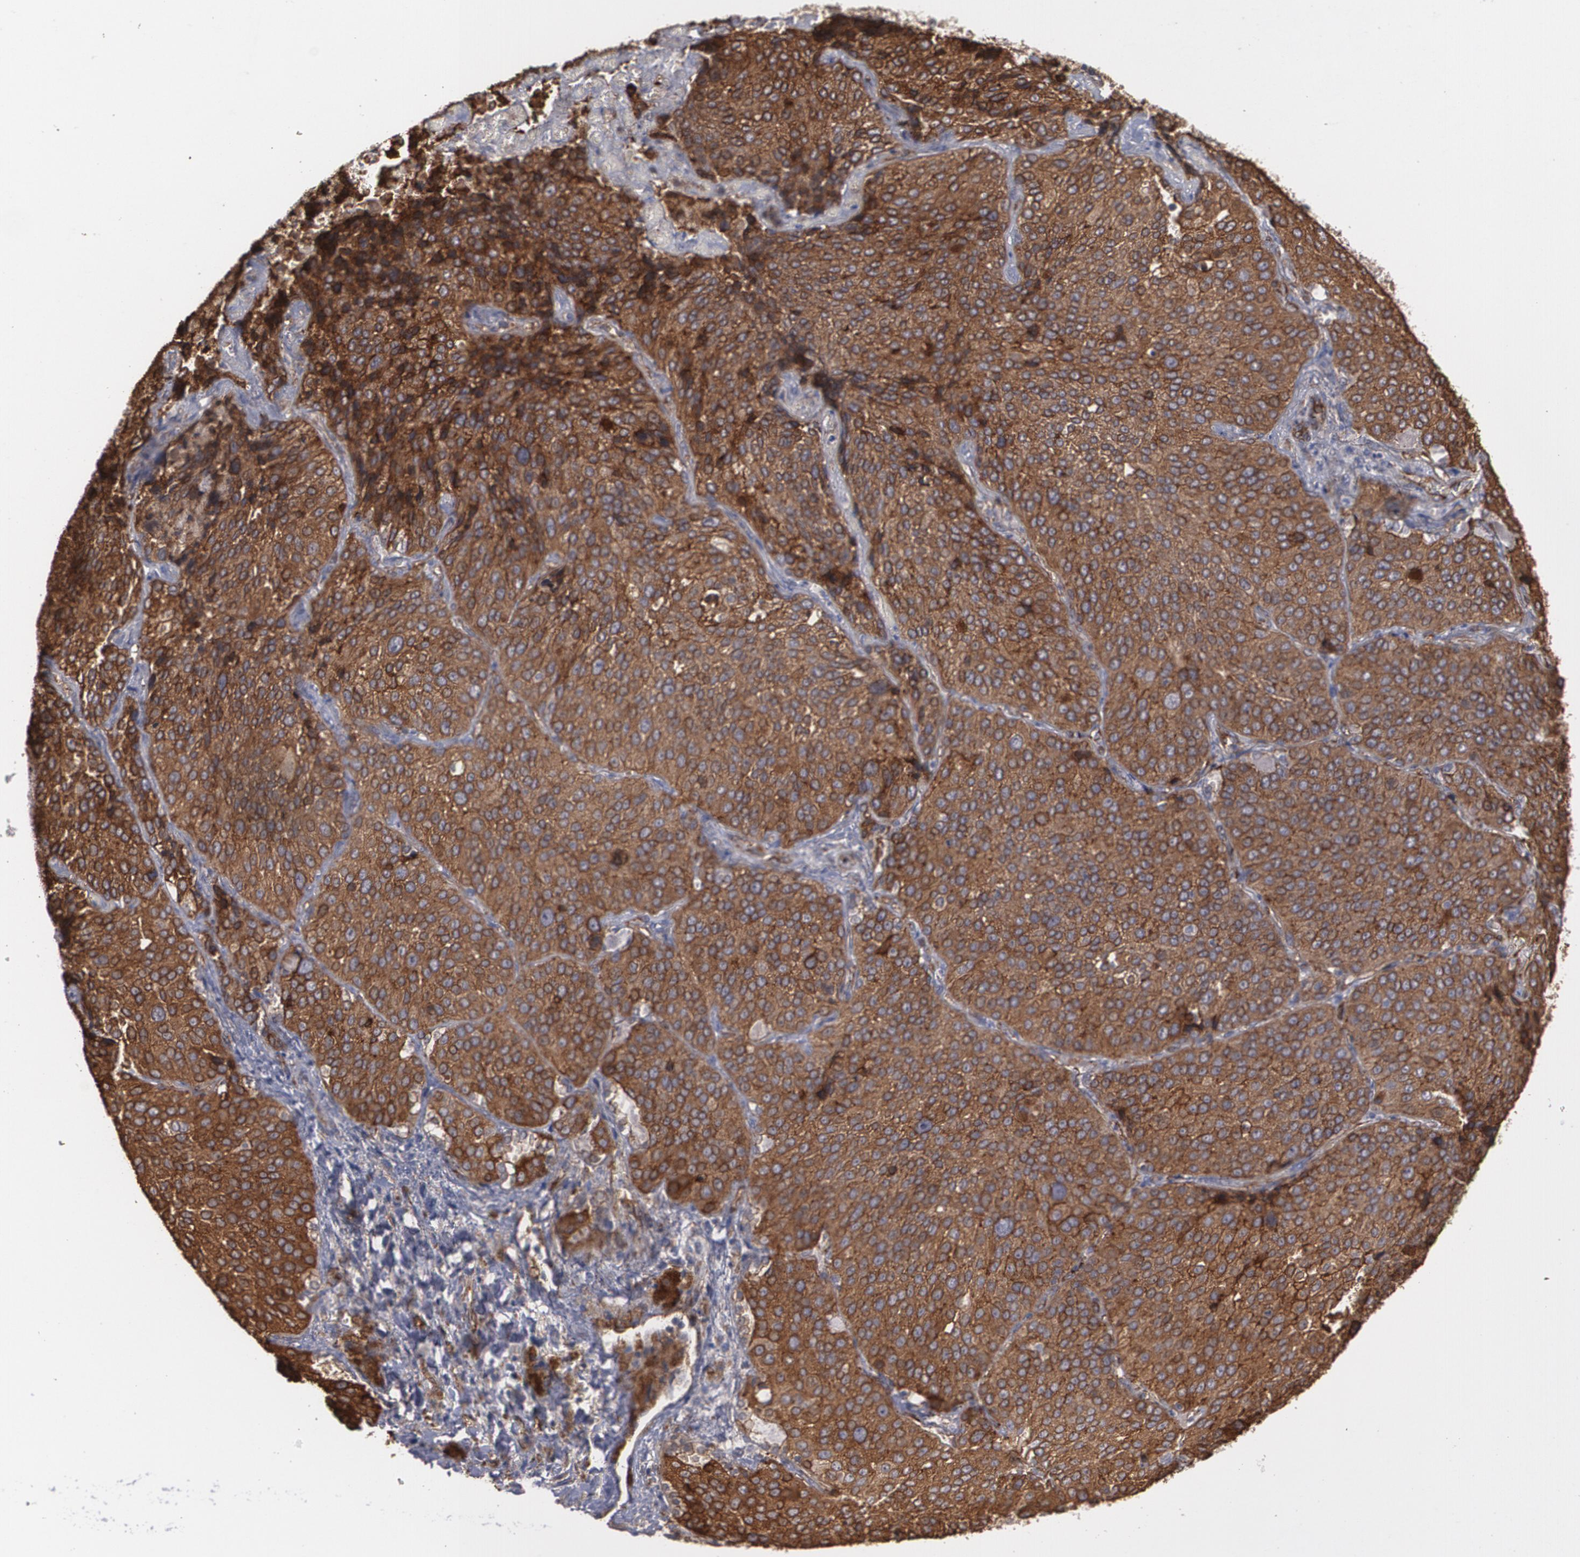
{"staining": {"intensity": "strong", "quantity": ">75%", "location": "cytoplasmic/membranous"}, "tissue": "lung cancer", "cell_type": "Tumor cells", "image_type": "cancer", "snomed": [{"axis": "morphology", "description": "Squamous cell carcinoma, NOS"}, {"axis": "topography", "description": "Lung"}], "caption": "Human squamous cell carcinoma (lung) stained for a protein (brown) exhibits strong cytoplasmic/membranous positive expression in about >75% of tumor cells.", "gene": "TJP1", "patient": {"sex": "male", "age": 54}}